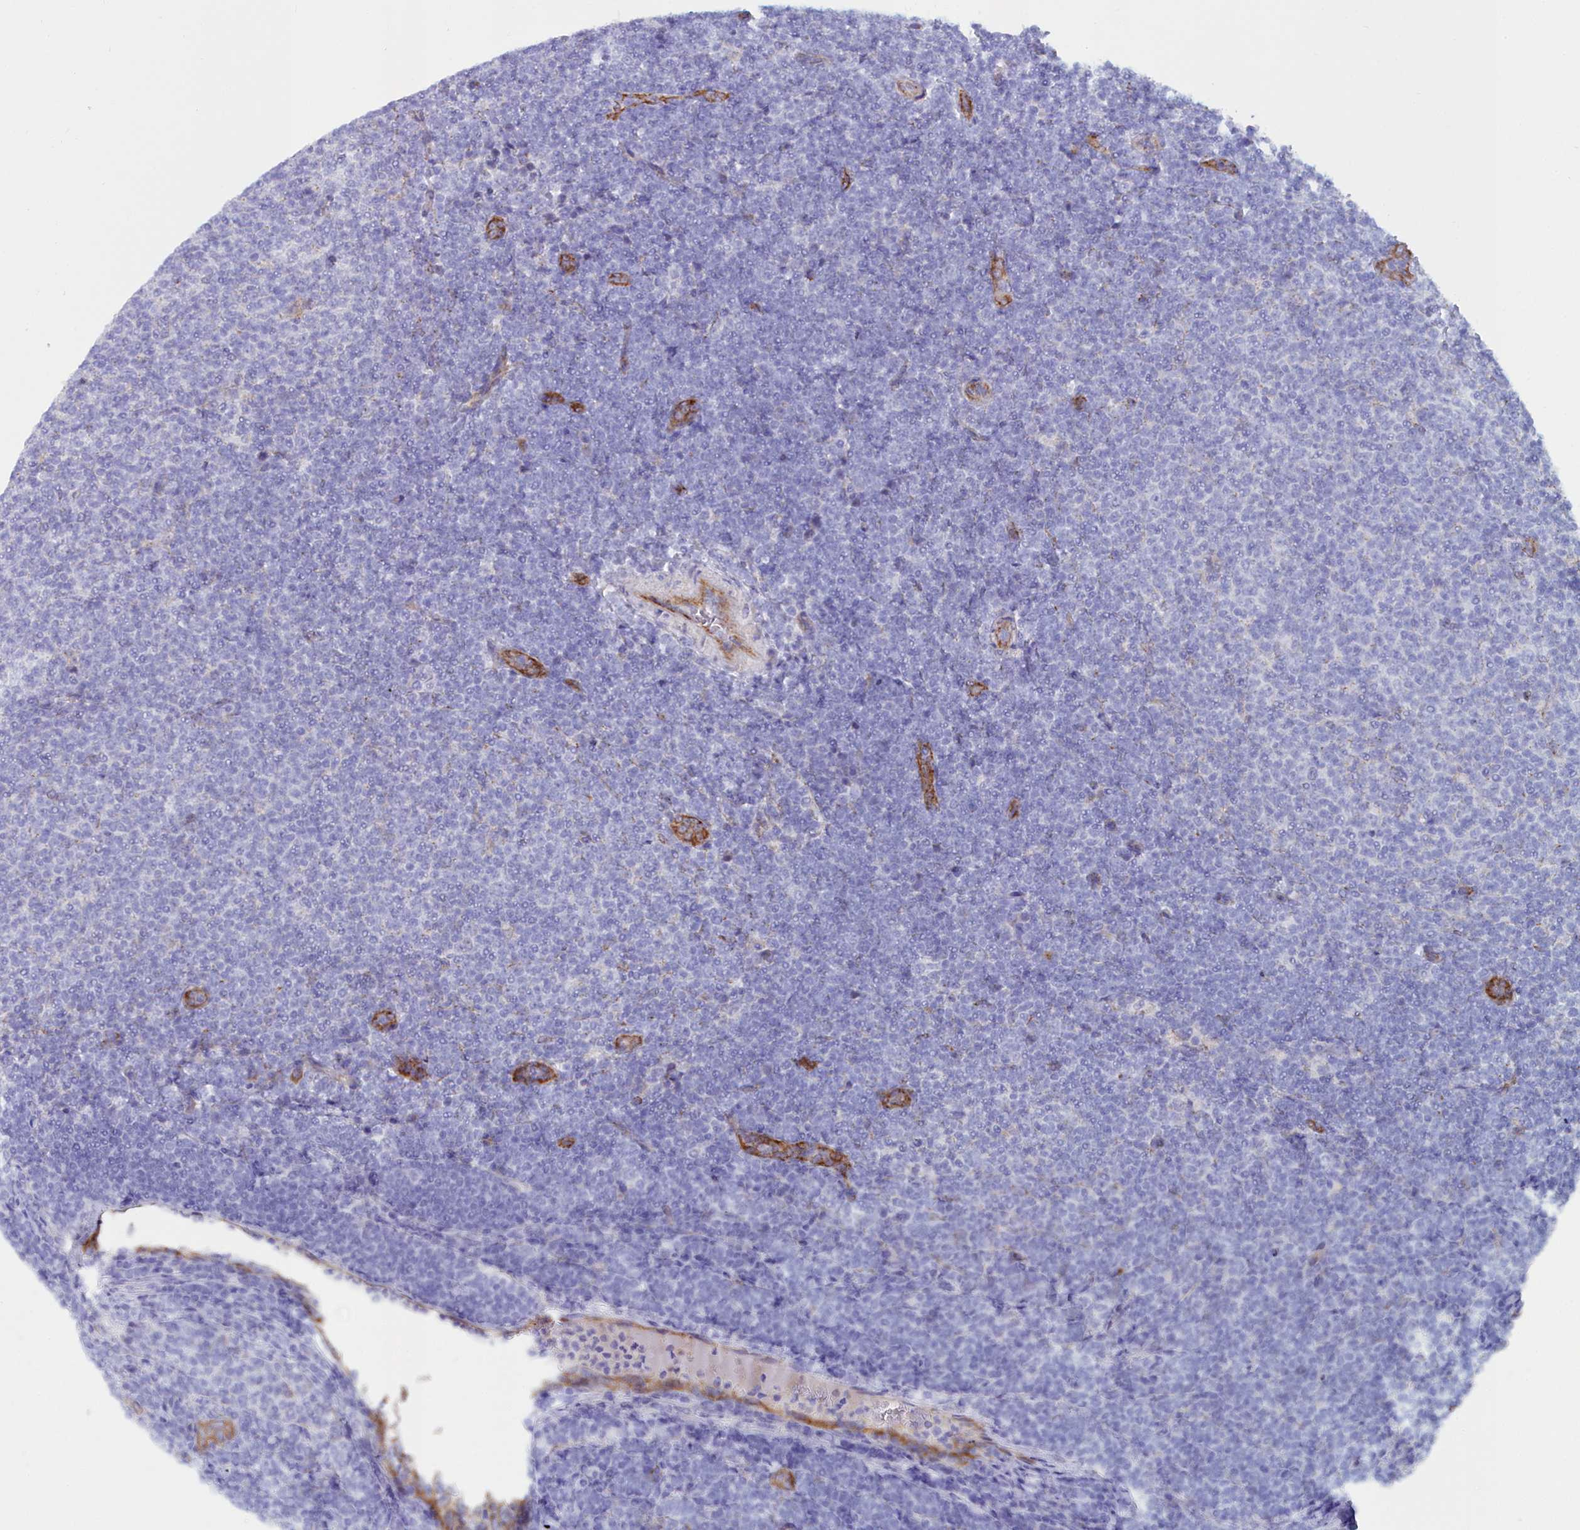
{"staining": {"intensity": "negative", "quantity": "none", "location": "none"}, "tissue": "lymphoma", "cell_type": "Tumor cells", "image_type": "cancer", "snomed": [{"axis": "morphology", "description": "Malignant lymphoma, non-Hodgkin's type, Low grade"}, {"axis": "topography", "description": "Lymph node"}], "caption": "Immunohistochemical staining of human lymphoma reveals no significant expression in tumor cells.", "gene": "SLC49A3", "patient": {"sex": "male", "age": 66}}